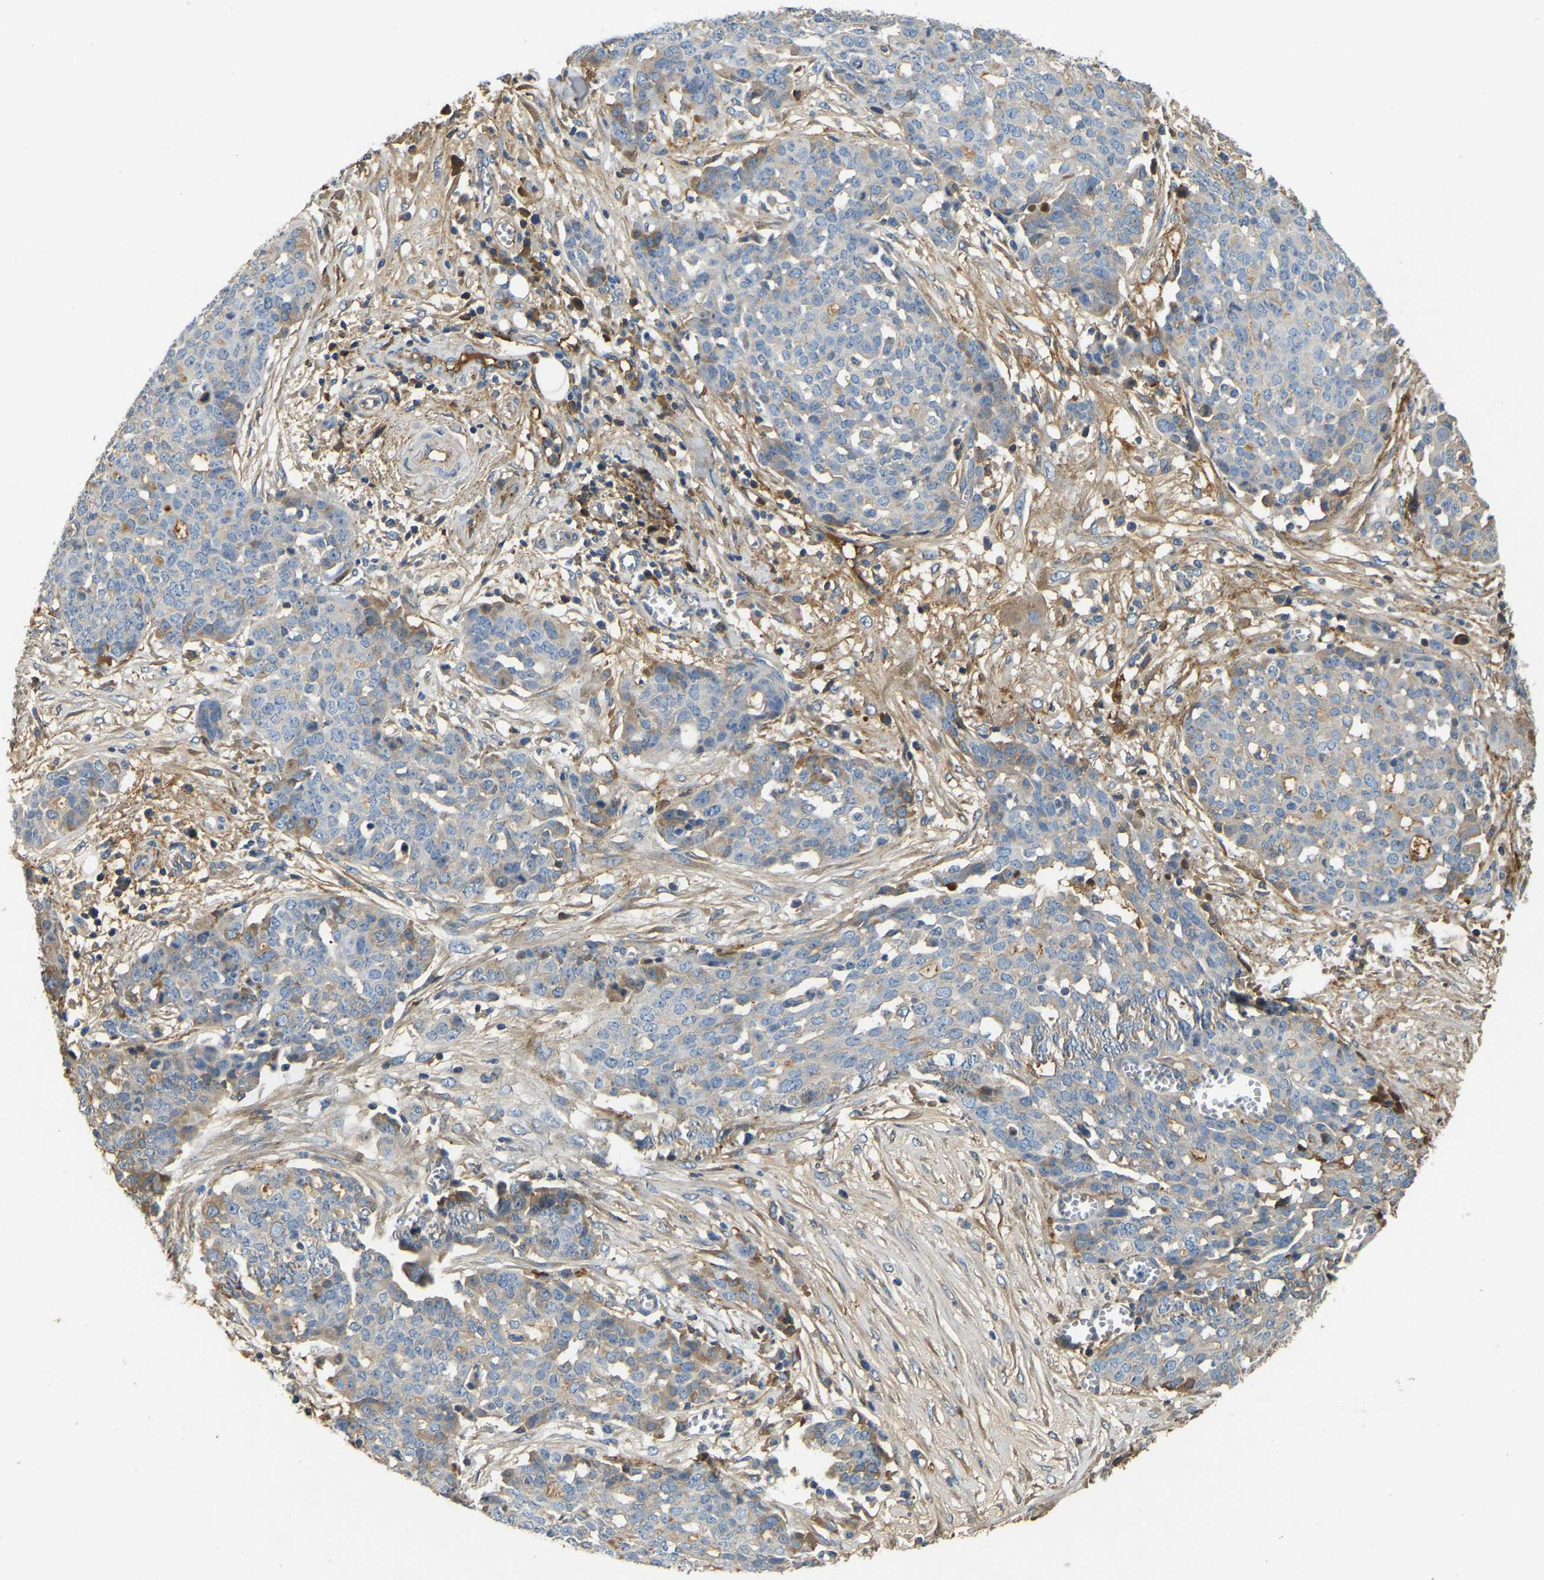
{"staining": {"intensity": "moderate", "quantity": "<25%", "location": "cytoplasmic/membranous"}, "tissue": "ovarian cancer", "cell_type": "Tumor cells", "image_type": "cancer", "snomed": [{"axis": "morphology", "description": "Cystadenocarcinoma, serous, NOS"}, {"axis": "topography", "description": "Soft tissue"}, {"axis": "topography", "description": "Ovary"}], "caption": "Immunohistochemistry (DAB (3,3'-diaminobenzidine)) staining of human ovarian cancer reveals moderate cytoplasmic/membranous protein positivity in approximately <25% of tumor cells.", "gene": "STC1", "patient": {"sex": "female", "age": 57}}